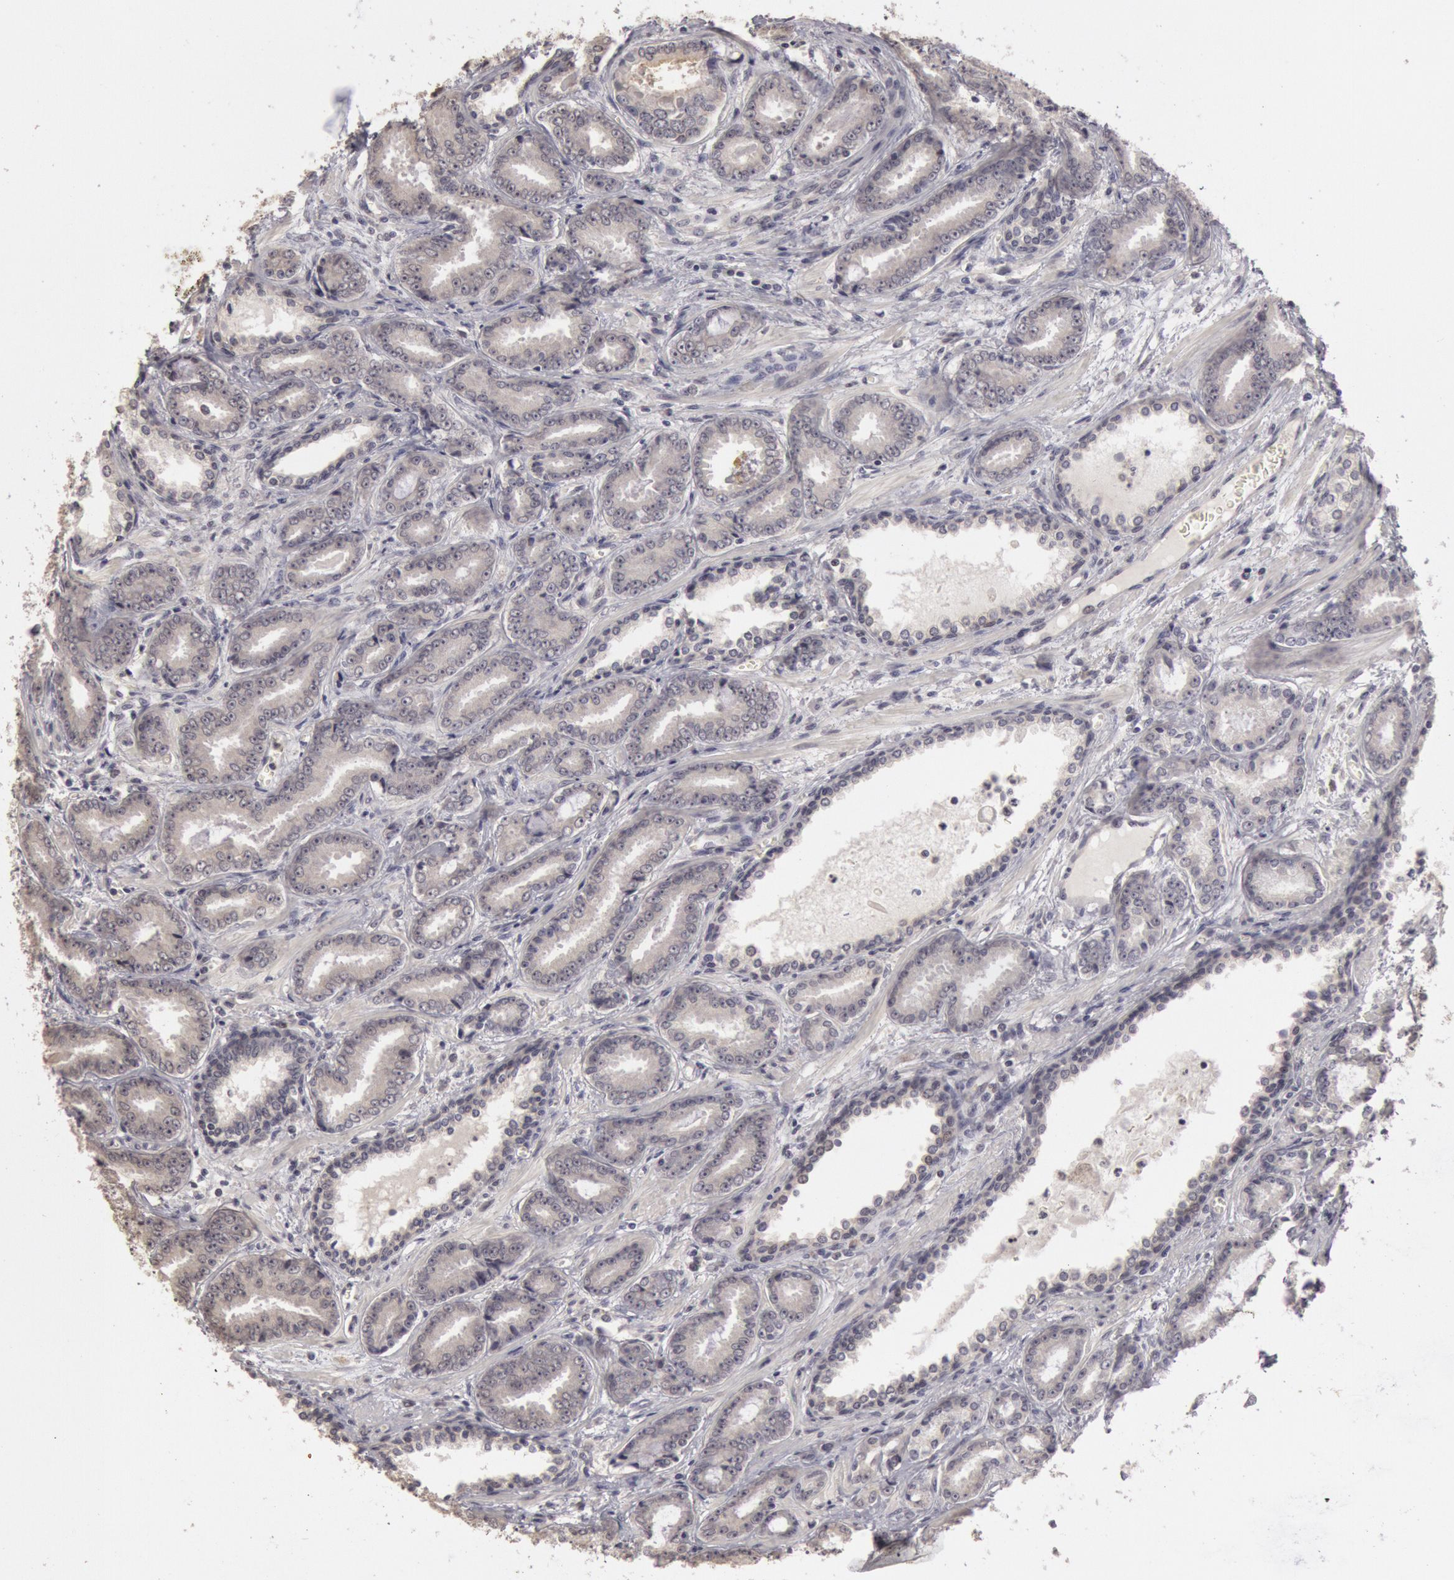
{"staining": {"intensity": "negative", "quantity": "none", "location": "none"}, "tissue": "prostate cancer", "cell_type": "Tumor cells", "image_type": "cancer", "snomed": [{"axis": "morphology", "description": "Adenocarcinoma, Low grade"}, {"axis": "topography", "description": "Prostate"}], "caption": "DAB immunohistochemical staining of prostate cancer reveals no significant staining in tumor cells.", "gene": "RIMBP3C", "patient": {"sex": "male", "age": 65}}